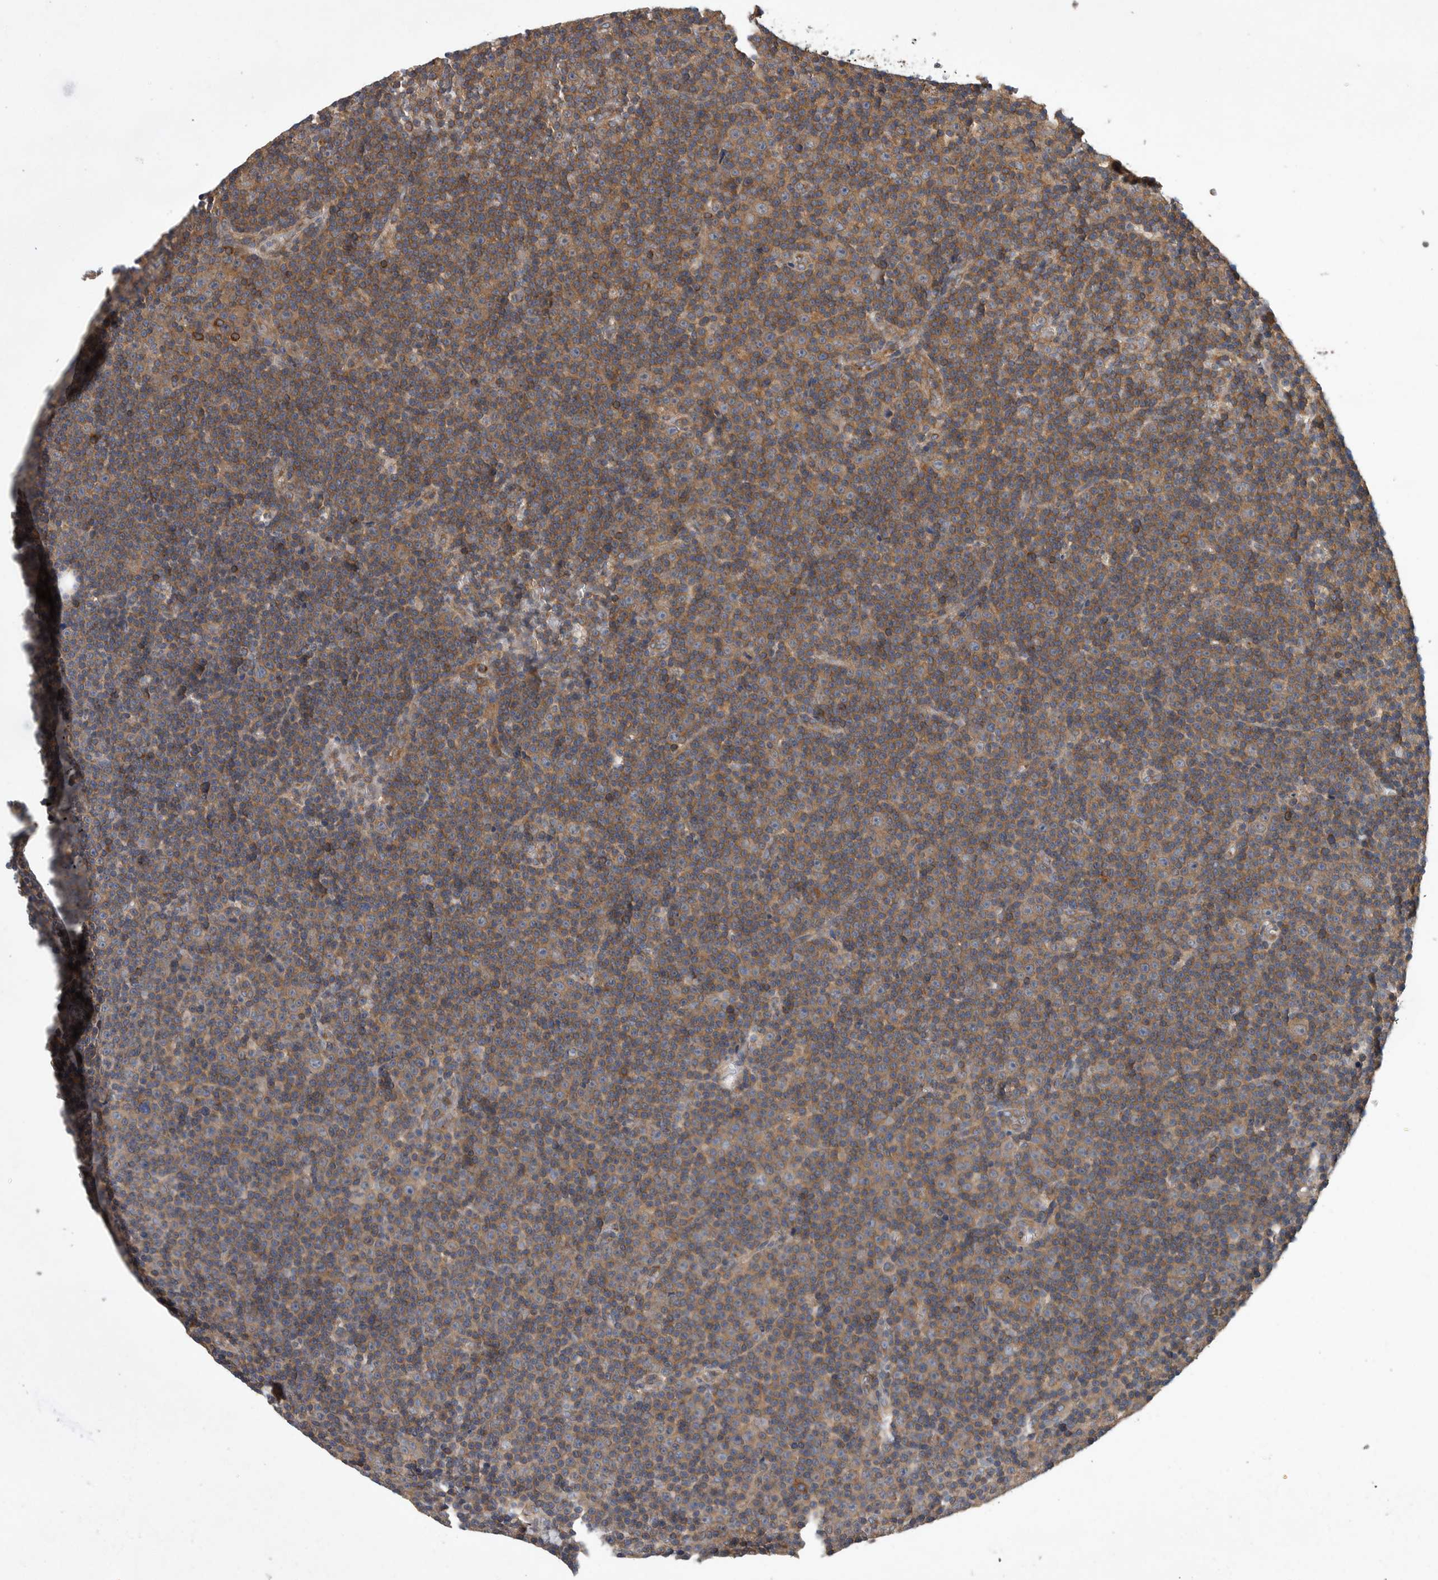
{"staining": {"intensity": "weak", "quantity": ">75%", "location": "cytoplasmic/membranous"}, "tissue": "lymphoma", "cell_type": "Tumor cells", "image_type": "cancer", "snomed": [{"axis": "morphology", "description": "Malignant lymphoma, non-Hodgkin's type, Low grade"}, {"axis": "topography", "description": "Lymph node"}], "caption": "Immunohistochemistry (IHC) staining of lymphoma, which displays low levels of weak cytoplasmic/membranous expression in approximately >75% of tumor cells indicating weak cytoplasmic/membranous protein staining. The staining was performed using DAB (brown) for protein detection and nuclei were counterstained in hematoxylin (blue).", "gene": "OXR1", "patient": {"sex": "female", "age": 67}}